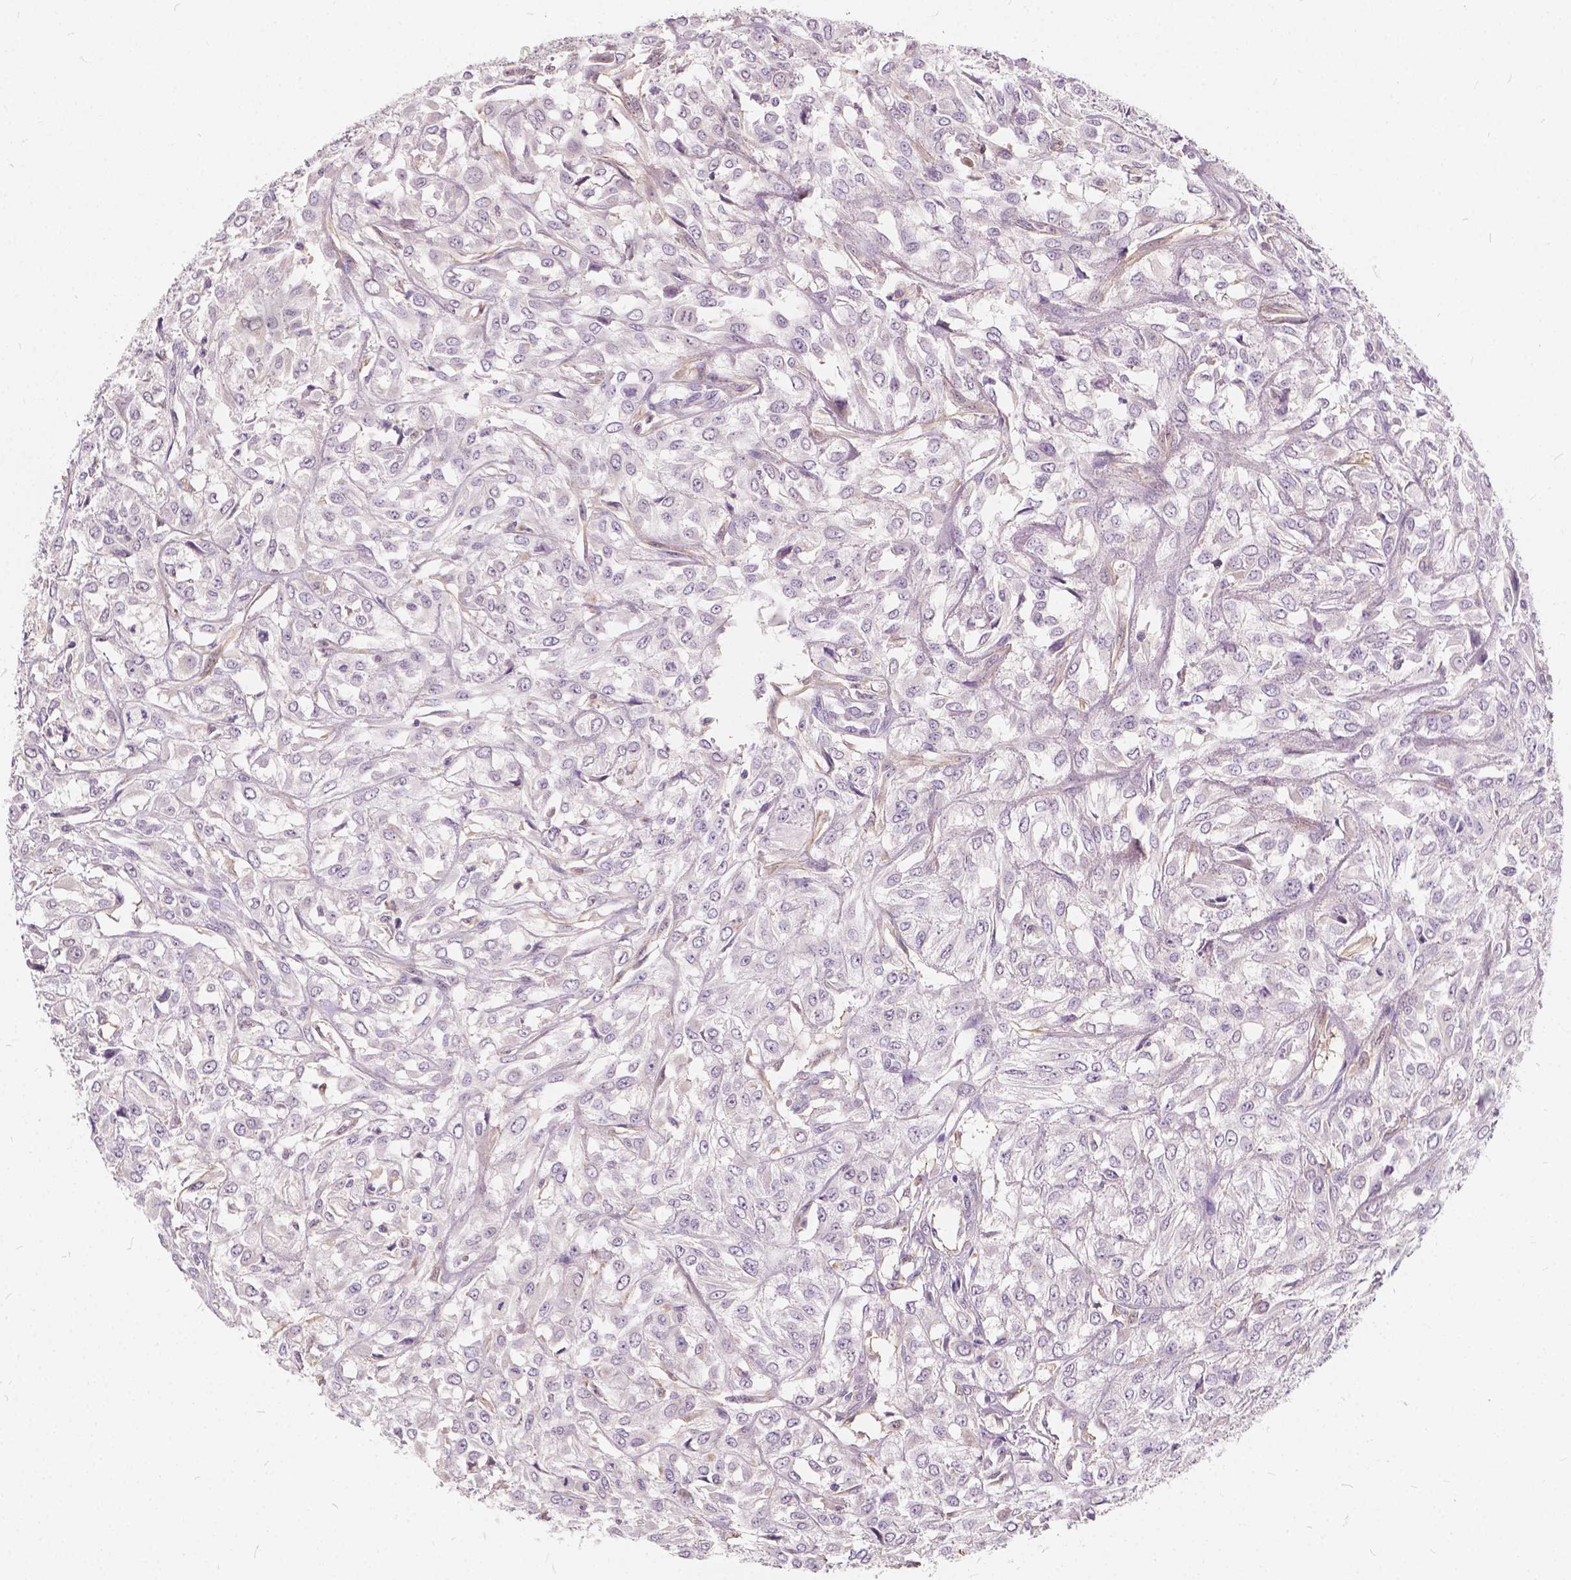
{"staining": {"intensity": "negative", "quantity": "none", "location": "none"}, "tissue": "urothelial cancer", "cell_type": "Tumor cells", "image_type": "cancer", "snomed": [{"axis": "morphology", "description": "Urothelial carcinoma, High grade"}, {"axis": "topography", "description": "Urinary bladder"}], "caption": "A high-resolution histopathology image shows immunohistochemistry (IHC) staining of urothelial cancer, which demonstrates no significant expression in tumor cells.", "gene": "KIAA0513", "patient": {"sex": "male", "age": 67}}